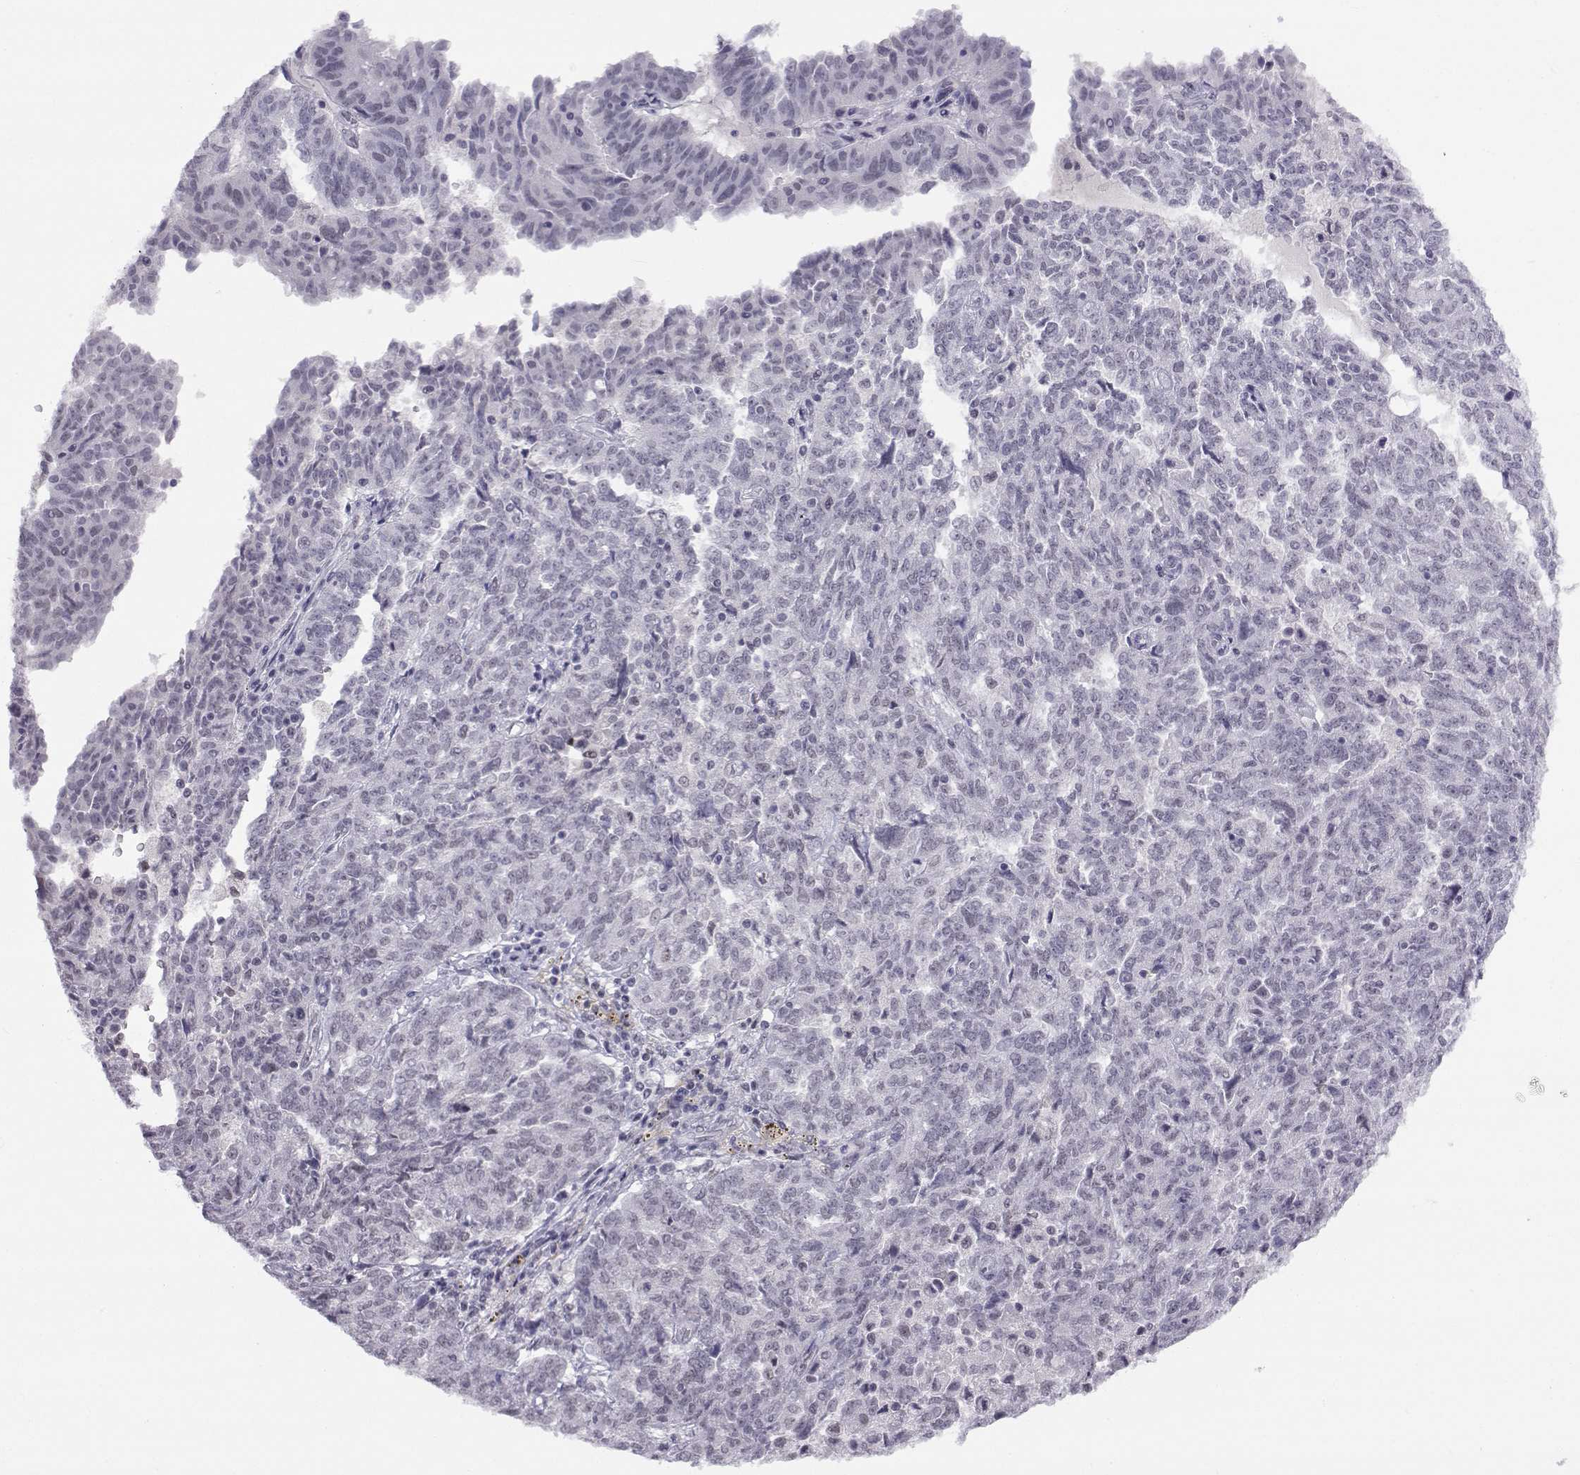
{"staining": {"intensity": "negative", "quantity": "none", "location": "none"}, "tissue": "ovarian cancer", "cell_type": "Tumor cells", "image_type": "cancer", "snomed": [{"axis": "morphology", "description": "Cystadenocarcinoma, serous, NOS"}, {"axis": "topography", "description": "Ovary"}], "caption": "Immunohistochemical staining of serous cystadenocarcinoma (ovarian) displays no significant positivity in tumor cells.", "gene": "MED26", "patient": {"sex": "female", "age": 67}}